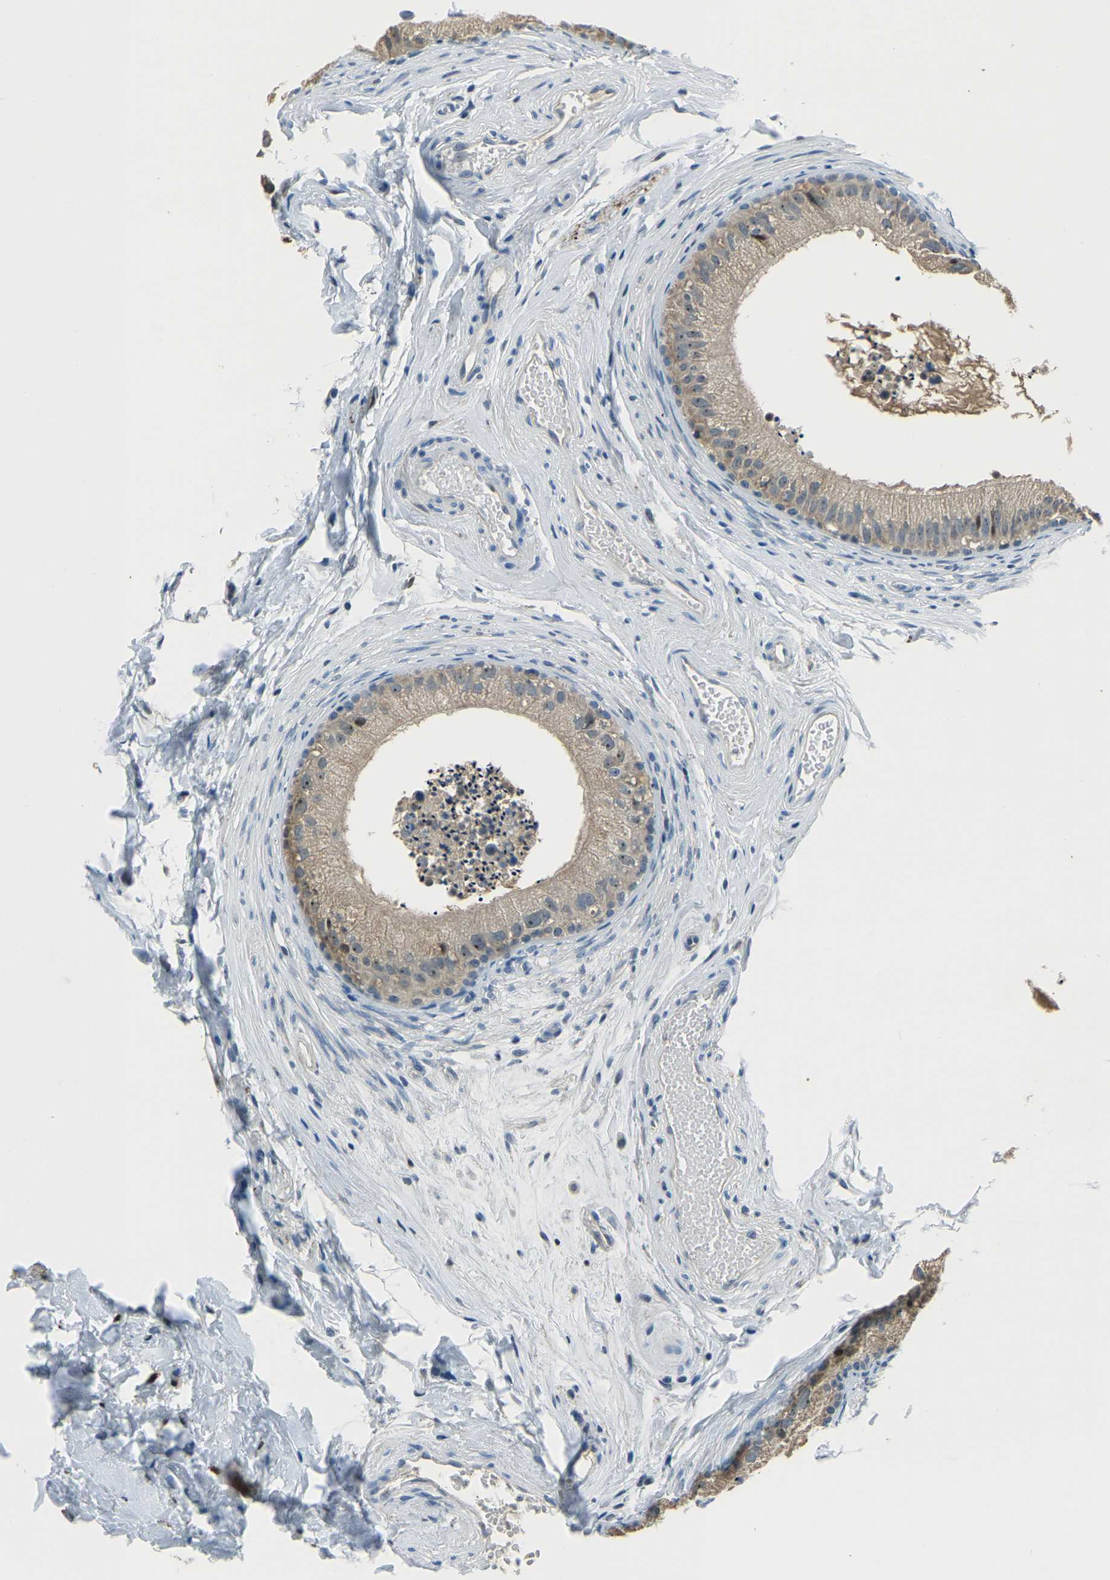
{"staining": {"intensity": "moderate", "quantity": ">75%", "location": "cytoplasmic/membranous,nuclear"}, "tissue": "epididymis", "cell_type": "Glandular cells", "image_type": "normal", "snomed": [{"axis": "morphology", "description": "Normal tissue, NOS"}, {"axis": "topography", "description": "Epididymis"}], "caption": "Epididymis stained with immunohistochemistry shows moderate cytoplasmic/membranous,nuclear positivity in about >75% of glandular cells. The staining was performed using DAB (3,3'-diaminobenzidine), with brown indicating positive protein expression. Nuclei are stained blue with hematoxylin.", "gene": "RRP1", "patient": {"sex": "male", "age": 56}}